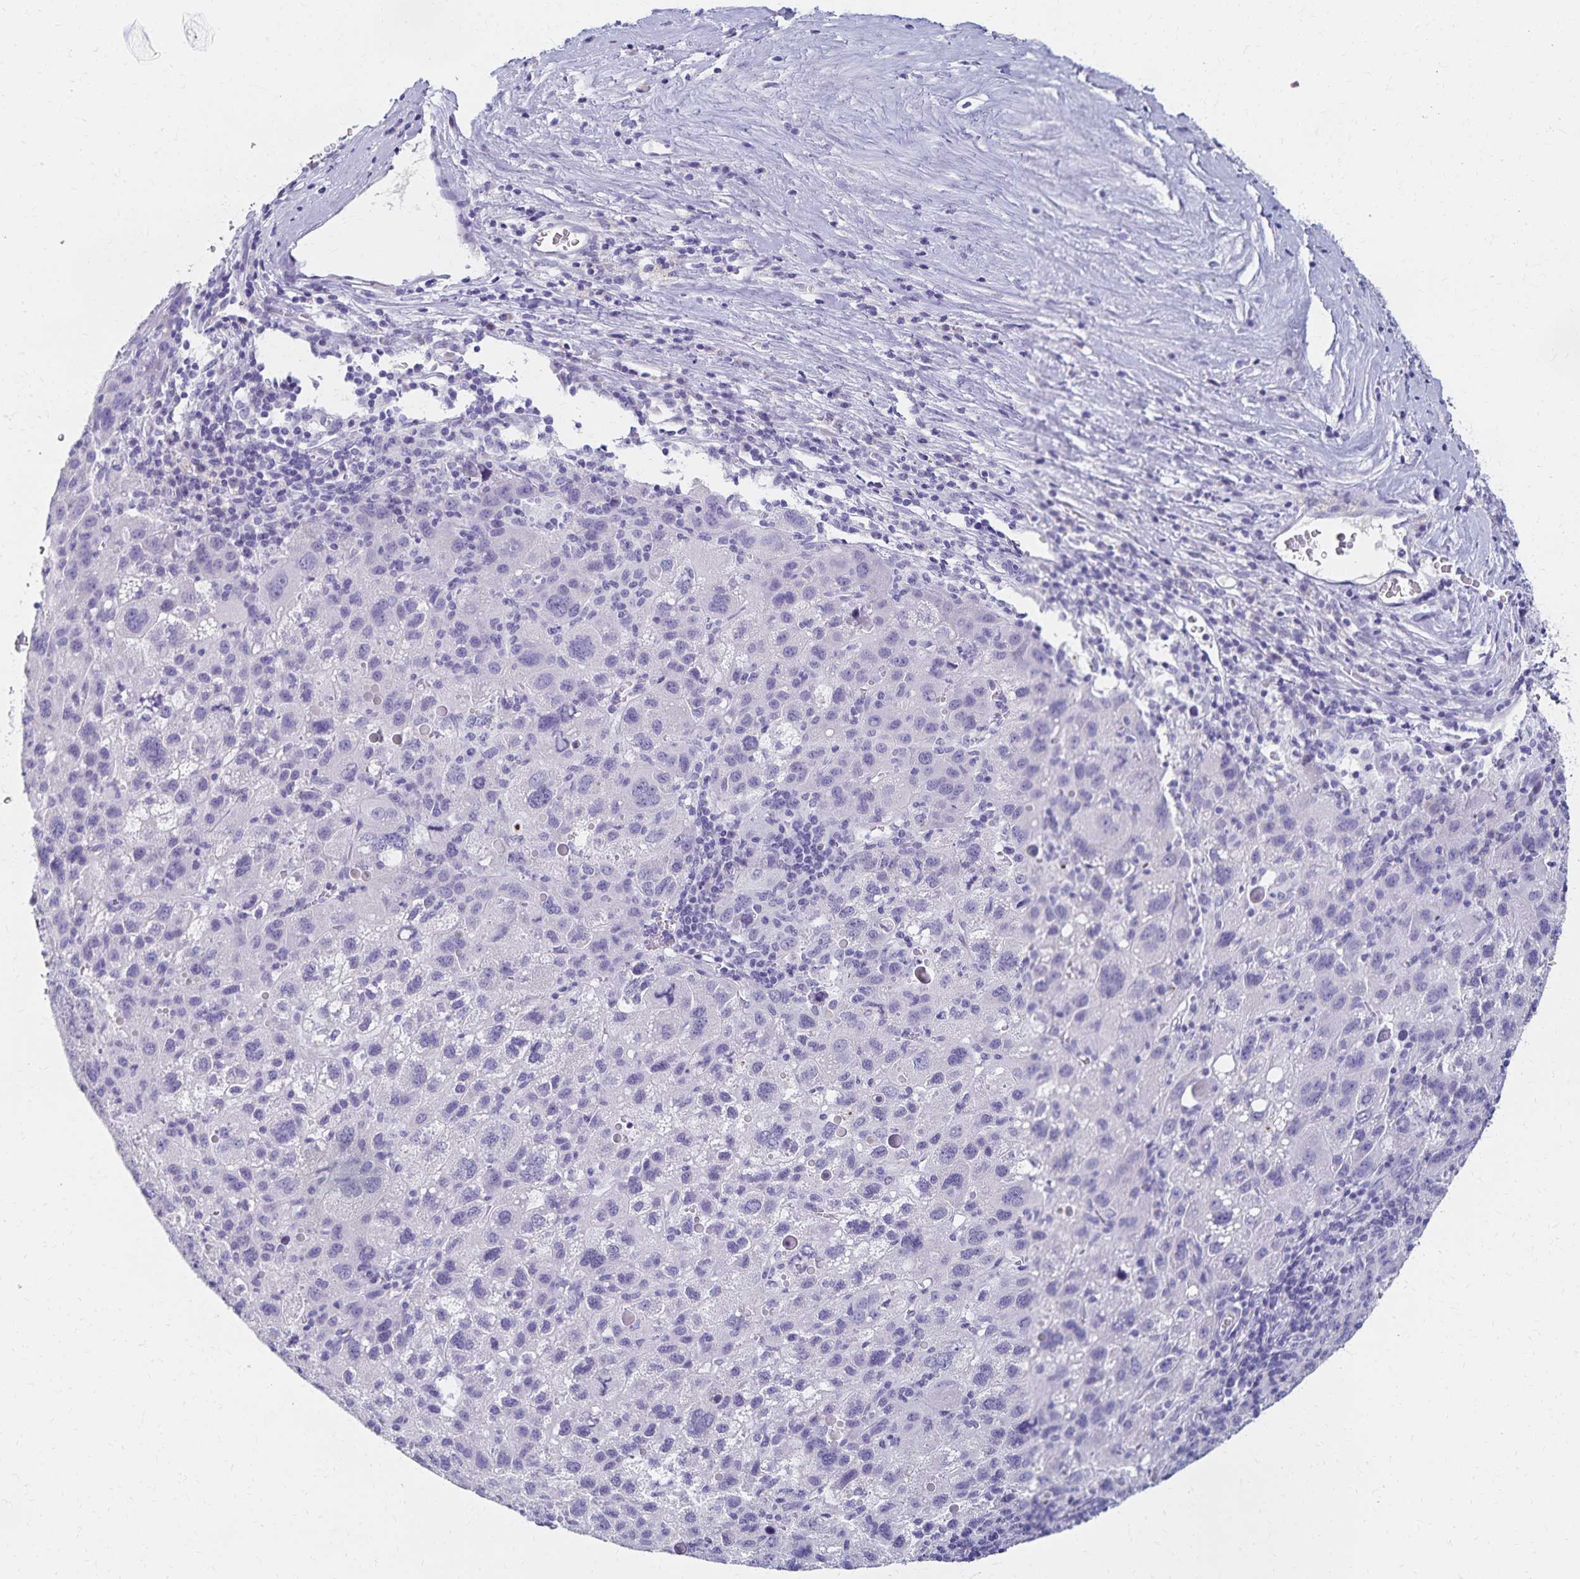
{"staining": {"intensity": "negative", "quantity": "none", "location": "none"}, "tissue": "liver cancer", "cell_type": "Tumor cells", "image_type": "cancer", "snomed": [{"axis": "morphology", "description": "Carcinoma, Hepatocellular, NOS"}, {"axis": "topography", "description": "Liver"}], "caption": "DAB immunohistochemical staining of human liver cancer reveals no significant staining in tumor cells.", "gene": "C2orf50", "patient": {"sex": "female", "age": 77}}